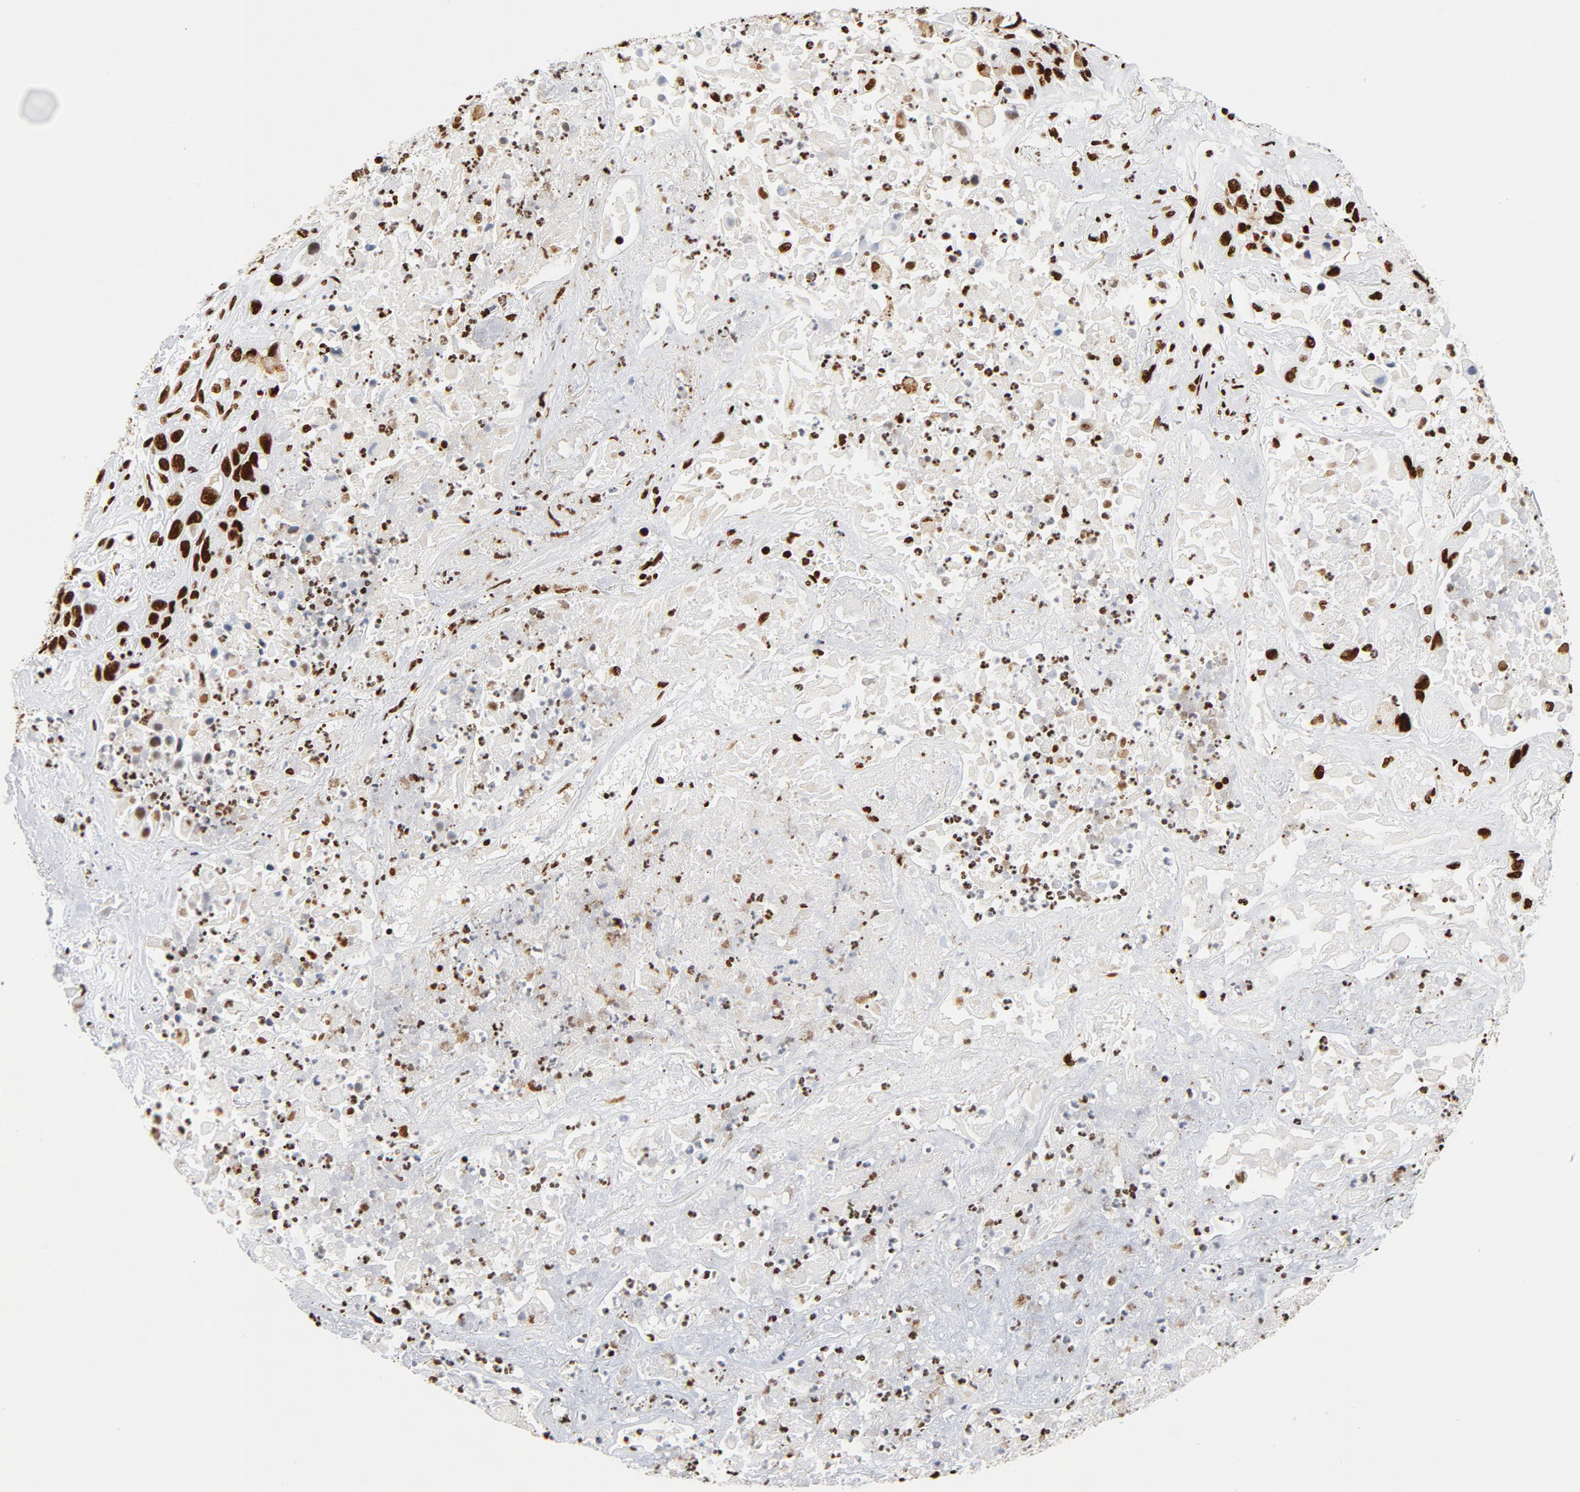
{"staining": {"intensity": "strong", "quantity": ">75%", "location": "nuclear"}, "tissue": "lung cancer", "cell_type": "Tumor cells", "image_type": "cancer", "snomed": [{"axis": "morphology", "description": "Squamous cell carcinoma, NOS"}, {"axis": "topography", "description": "Lung"}], "caption": "Squamous cell carcinoma (lung) stained with immunohistochemistry (IHC) shows strong nuclear positivity in approximately >75% of tumor cells.", "gene": "XRCC6", "patient": {"sex": "female", "age": 76}}